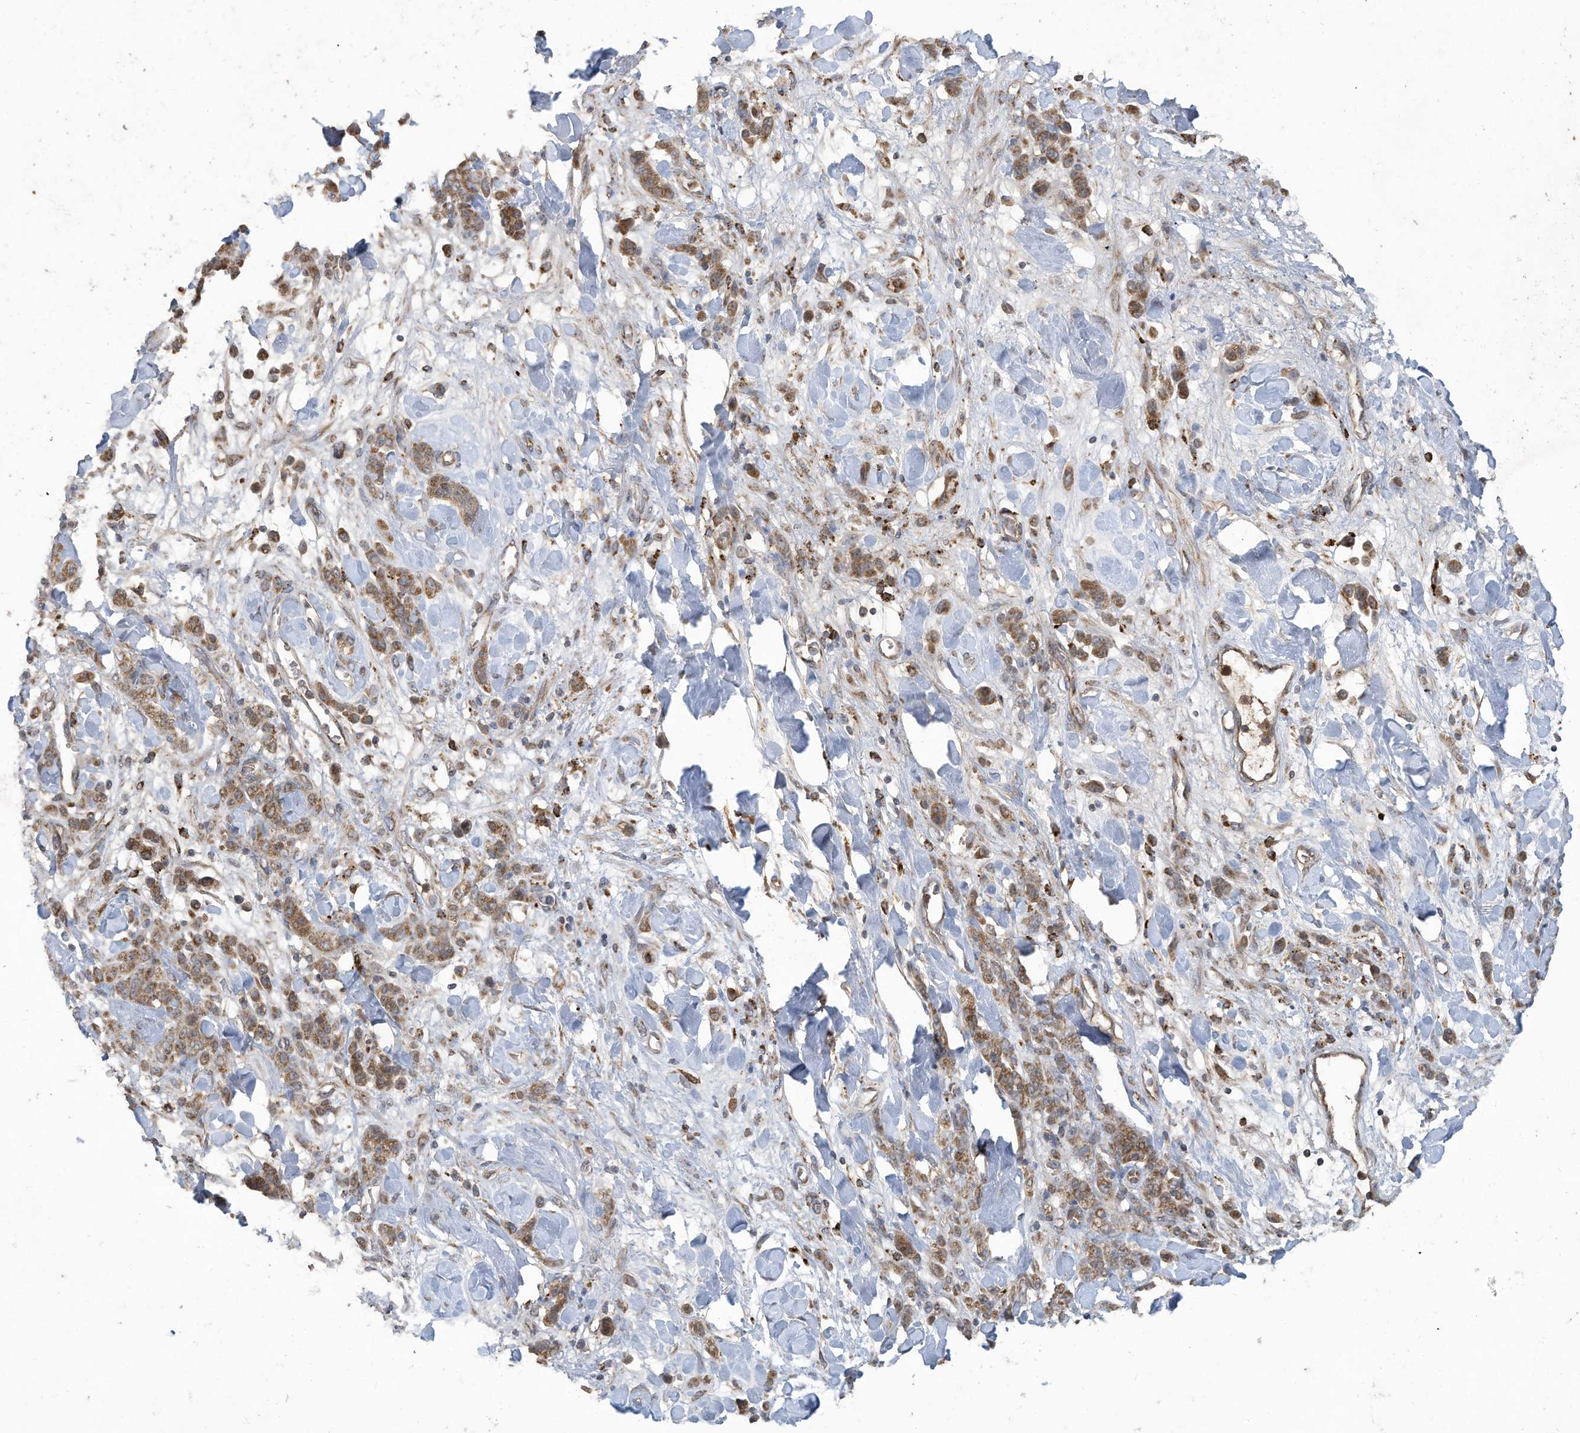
{"staining": {"intensity": "moderate", "quantity": ">75%", "location": "cytoplasmic/membranous"}, "tissue": "stomach cancer", "cell_type": "Tumor cells", "image_type": "cancer", "snomed": [{"axis": "morphology", "description": "Normal tissue, NOS"}, {"axis": "morphology", "description": "Adenocarcinoma, NOS"}, {"axis": "topography", "description": "Stomach"}], "caption": "High-magnification brightfield microscopy of stomach cancer (adenocarcinoma) stained with DAB (3,3'-diaminobenzidine) (brown) and counterstained with hematoxylin (blue). tumor cells exhibit moderate cytoplasmic/membranous expression is seen in approximately>75% of cells.", "gene": "C2orf74", "patient": {"sex": "male", "age": 82}}